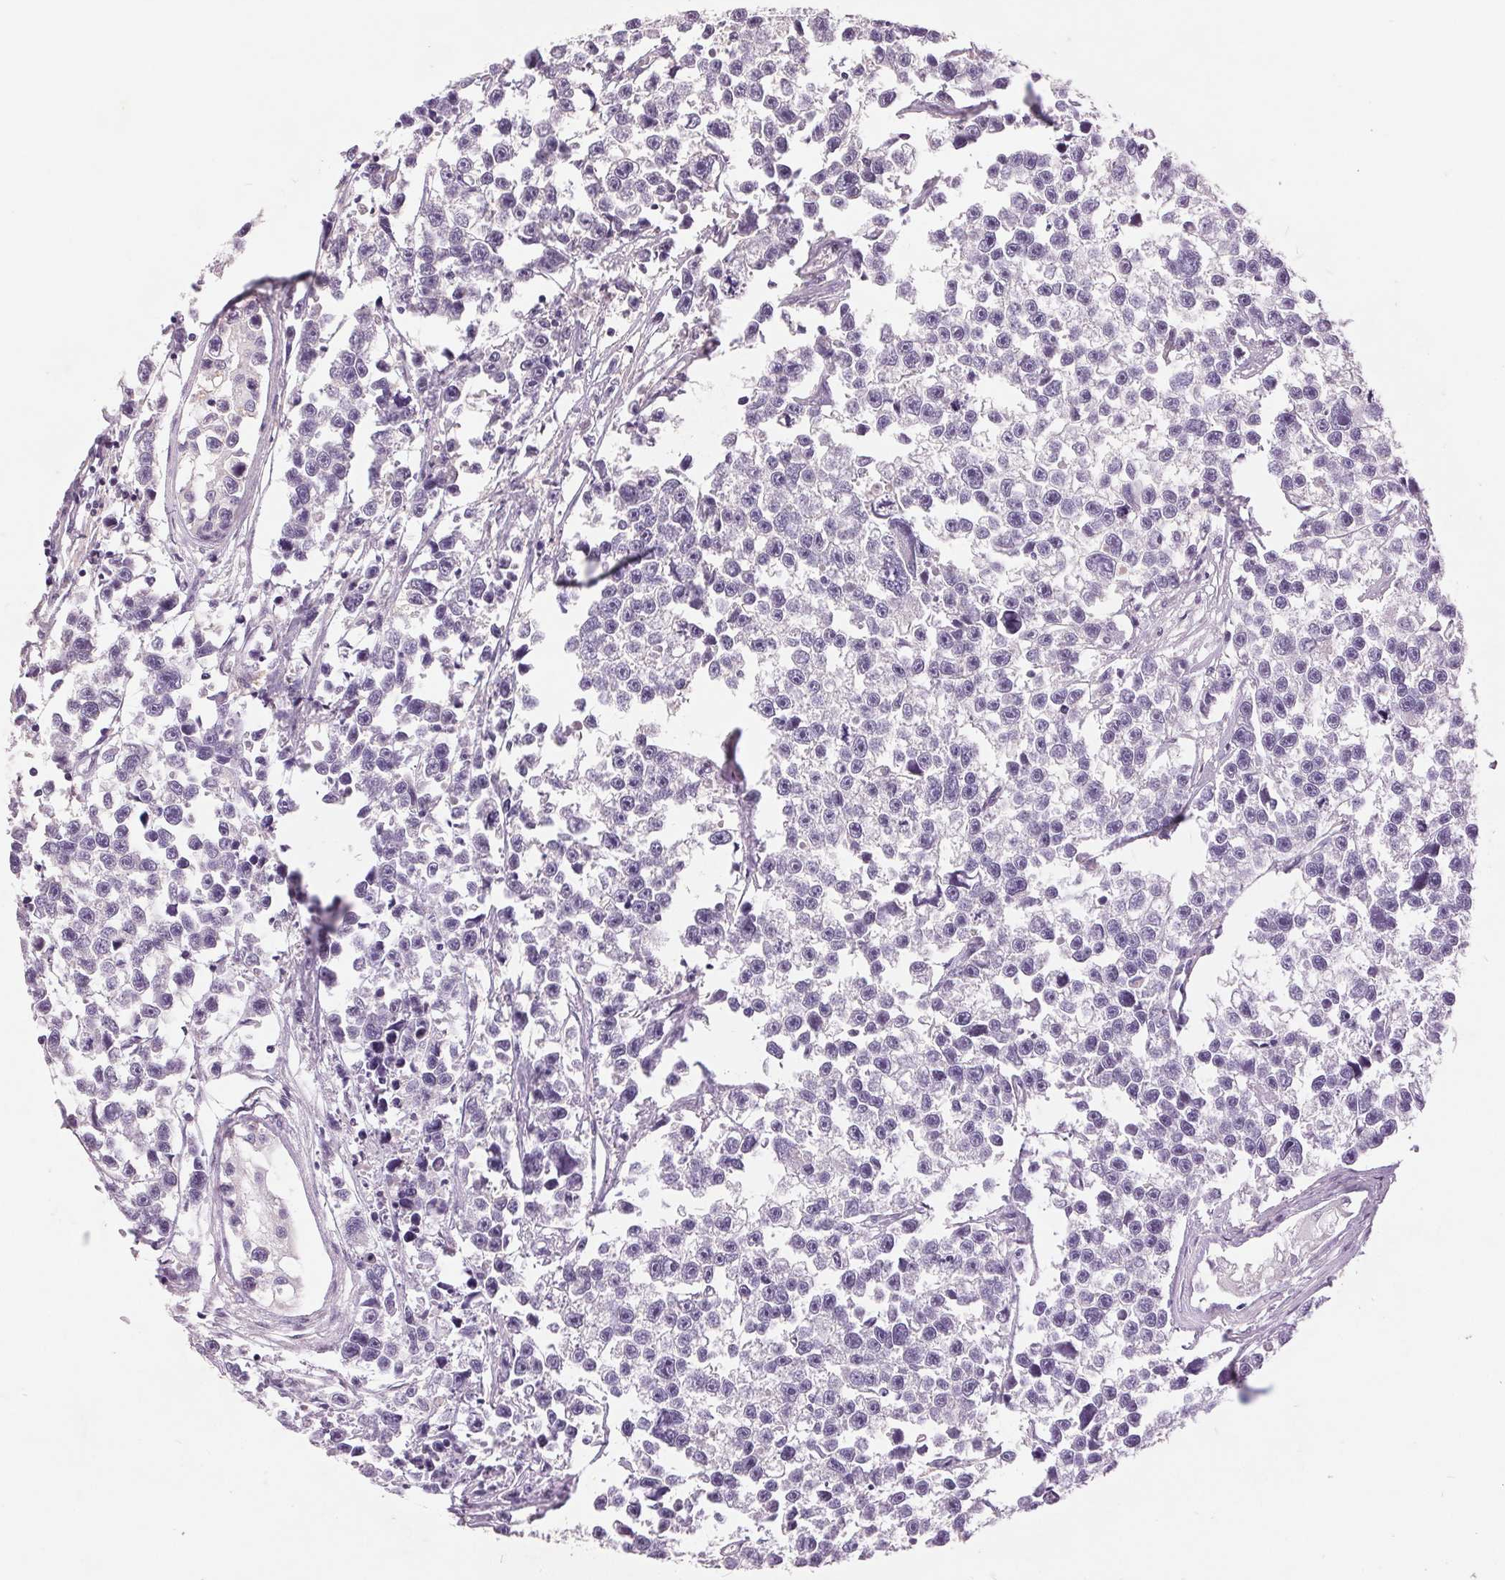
{"staining": {"intensity": "negative", "quantity": "none", "location": "none"}, "tissue": "testis cancer", "cell_type": "Tumor cells", "image_type": "cancer", "snomed": [{"axis": "morphology", "description": "Seminoma, NOS"}, {"axis": "topography", "description": "Testis"}], "caption": "Immunohistochemistry of seminoma (testis) displays no staining in tumor cells.", "gene": "FXYD4", "patient": {"sex": "male", "age": 26}}